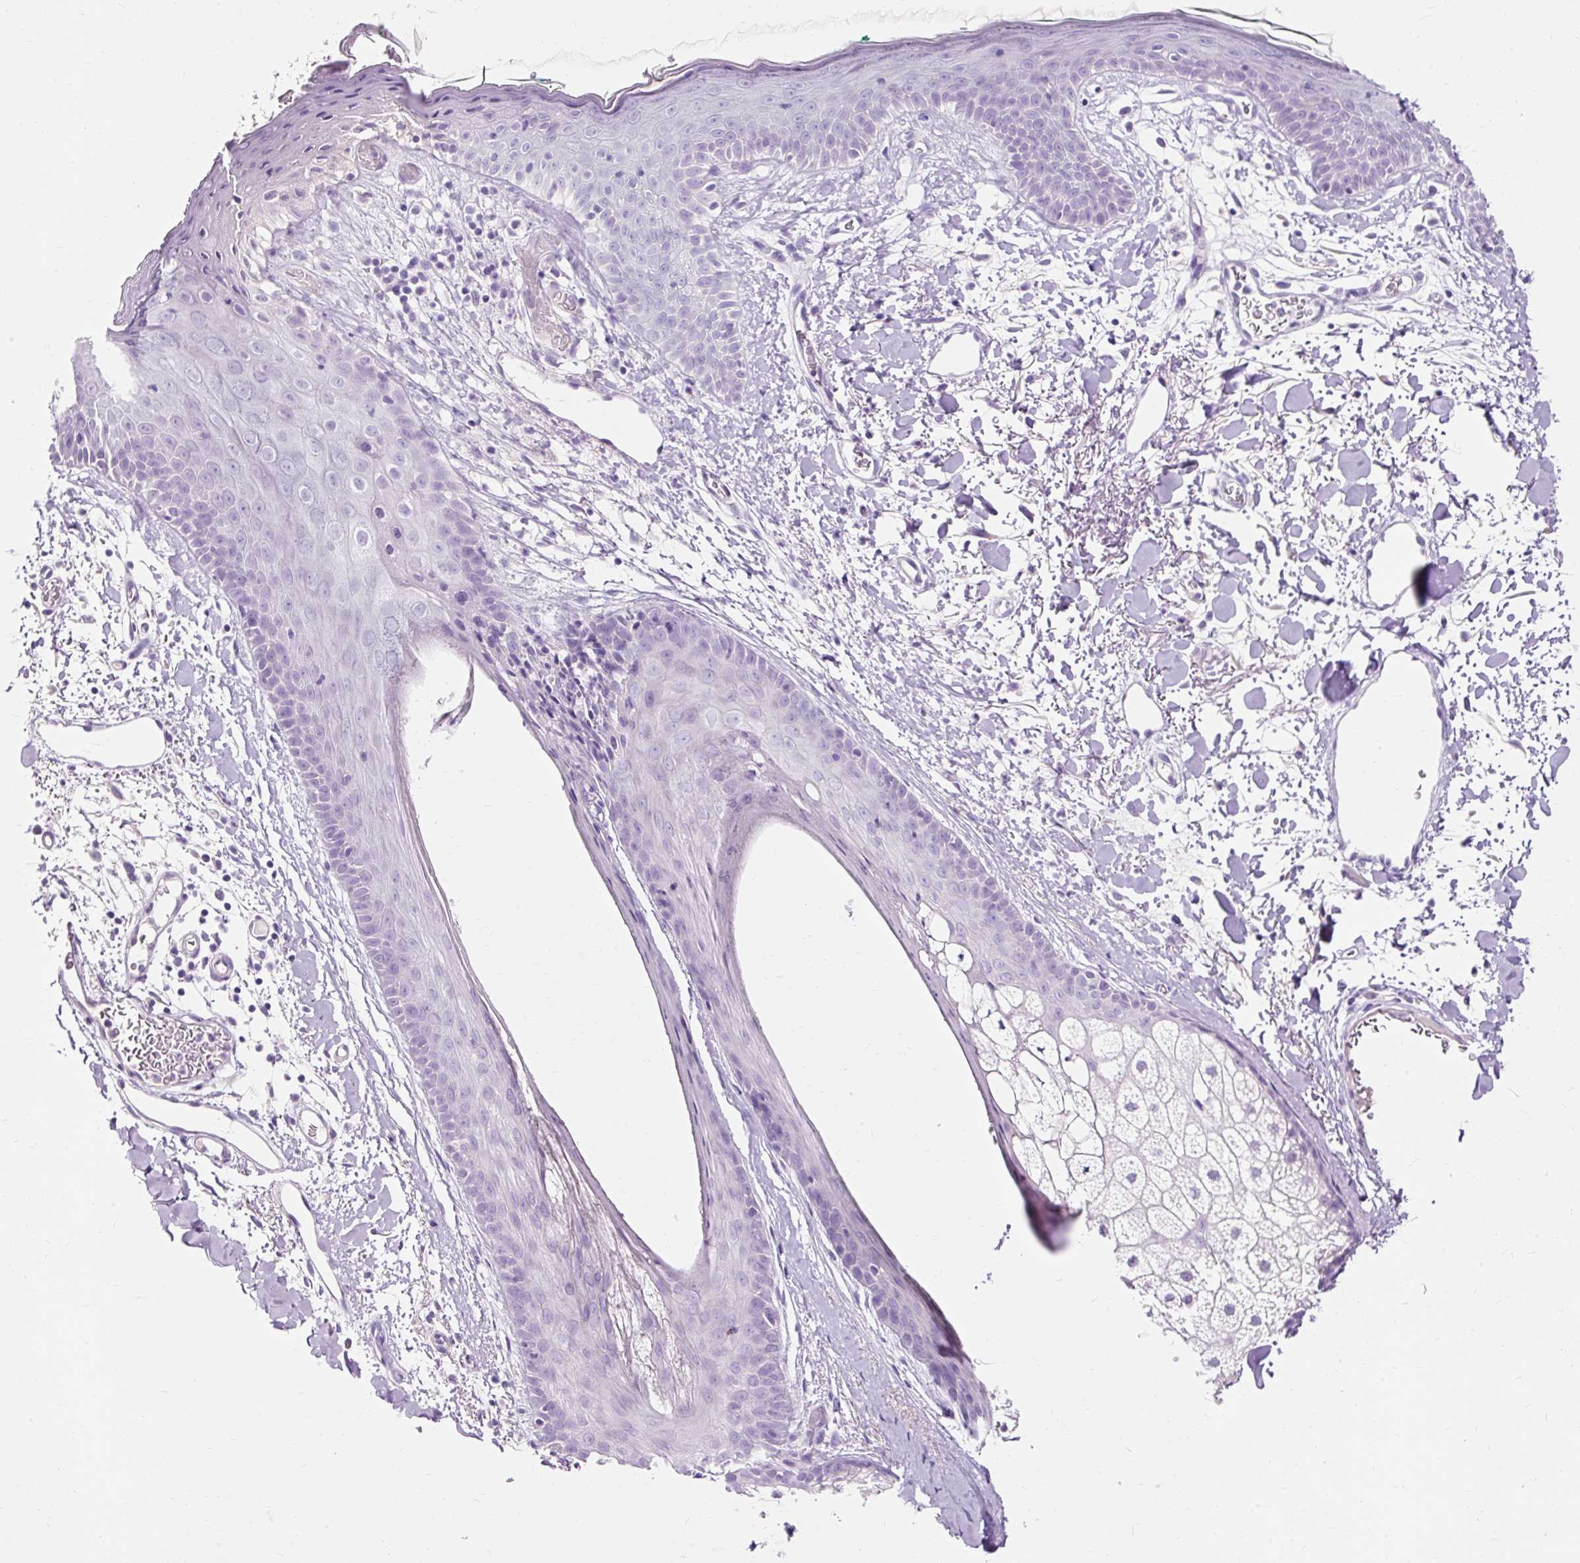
{"staining": {"intensity": "negative", "quantity": "none", "location": "none"}, "tissue": "skin", "cell_type": "Fibroblasts", "image_type": "normal", "snomed": [{"axis": "morphology", "description": "Normal tissue, NOS"}, {"axis": "topography", "description": "Skin"}], "caption": "An immunohistochemistry (IHC) photomicrograph of unremarkable skin is shown. There is no staining in fibroblasts of skin.", "gene": "CLDN25", "patient": {"sex": "male", "age": 79}}